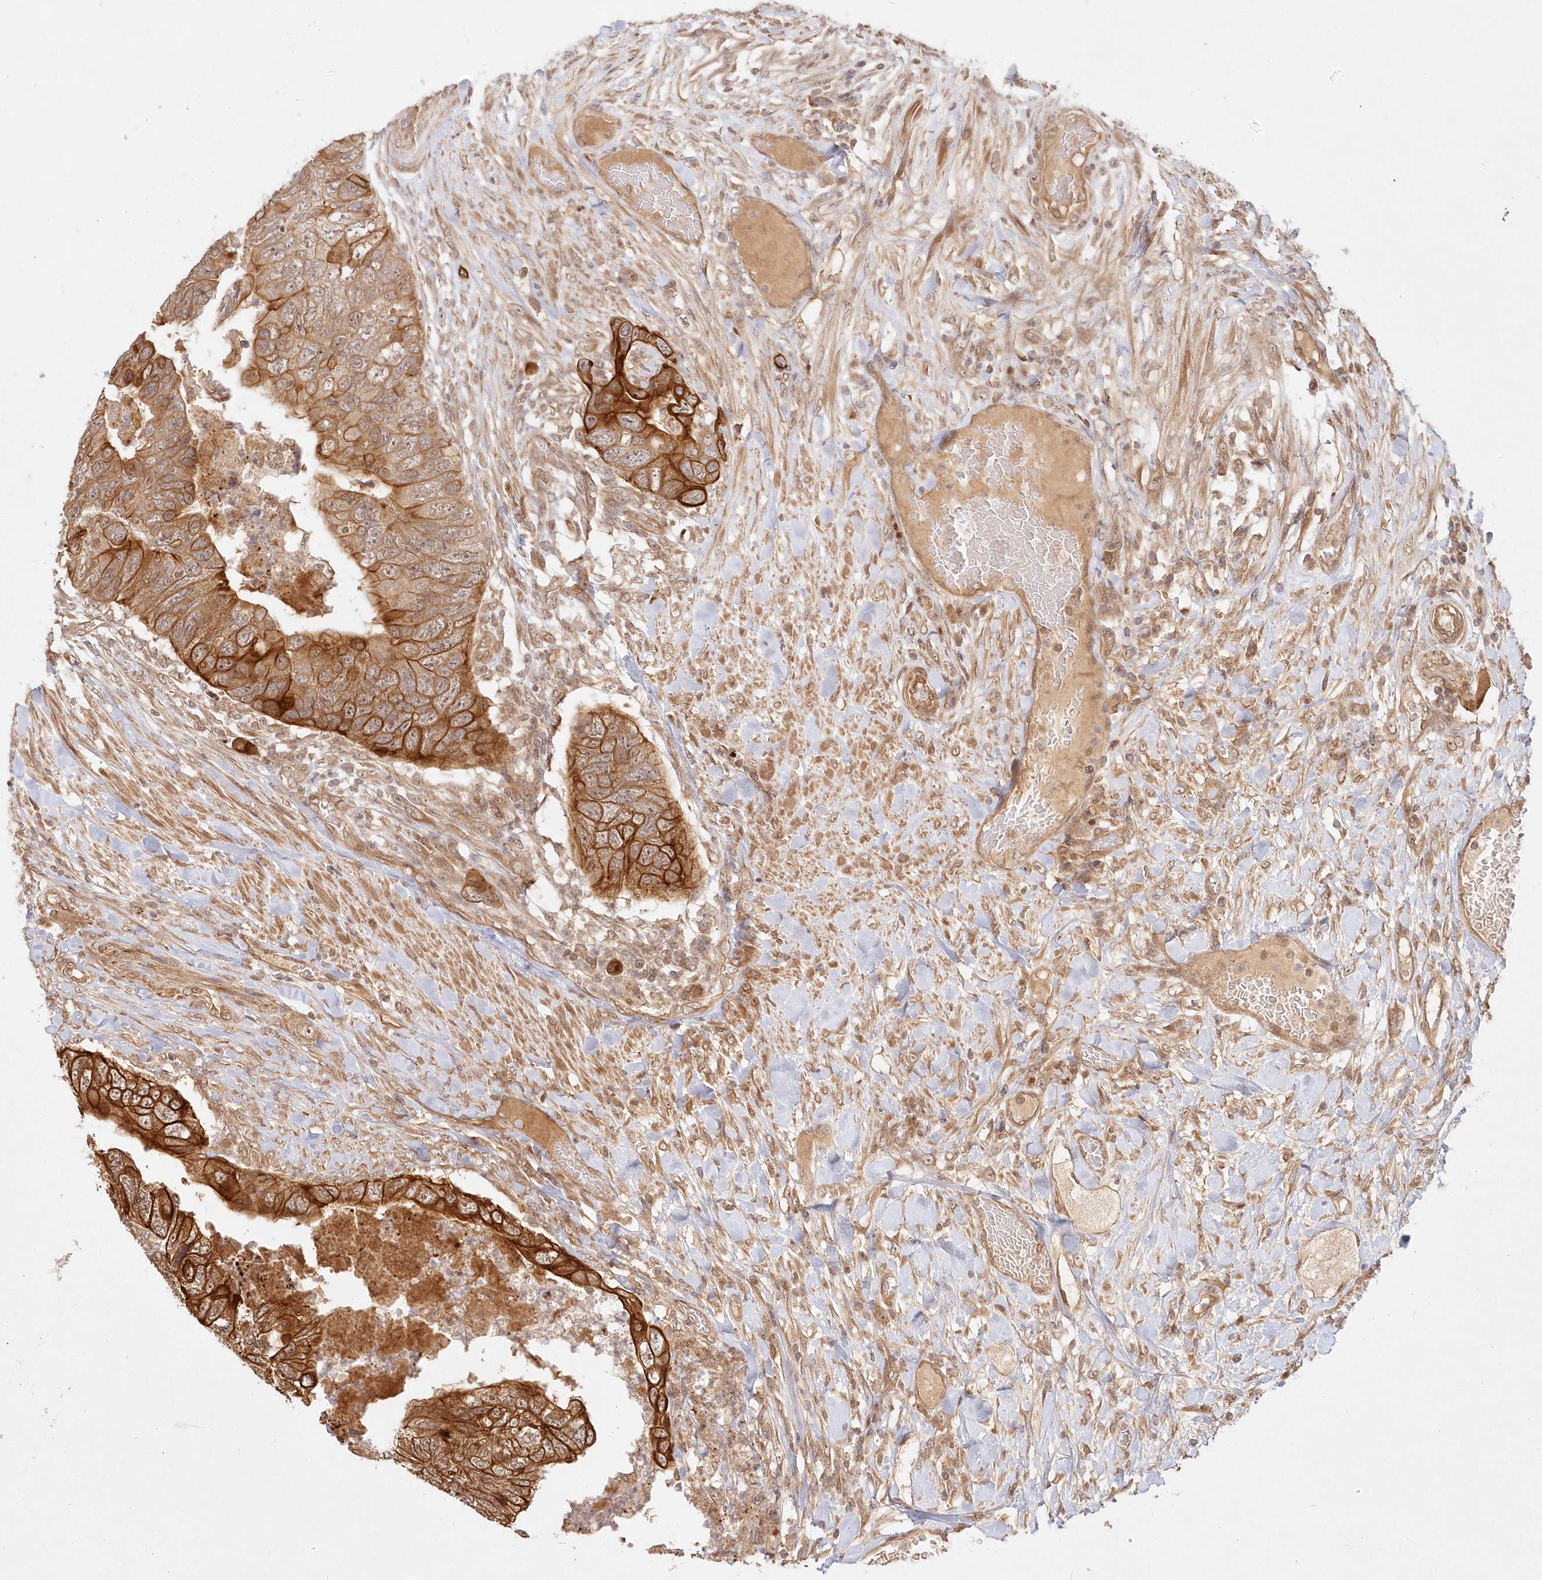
{"staining": {"intensity": "strong", "quantity": ">75%", "location": "cytoplasmic/membranous"}, "tissue": "colorectal cancer", "cell_type": "Tumor cells", "image_type": "cancer", "snomed": [{"axis": "morphology", "description": "Adenocarcinoma, NOS"}, {"axis": "topography", "description": "Rectum"}], "caption": "This photomicrograph shows IHC staining of colorectal cancer, with high strong cytoplasmic/membranous expression in about >75% of tumor cells.", "gene": "KIAA0232", "patient": {"sex": "male", "age": 63}}